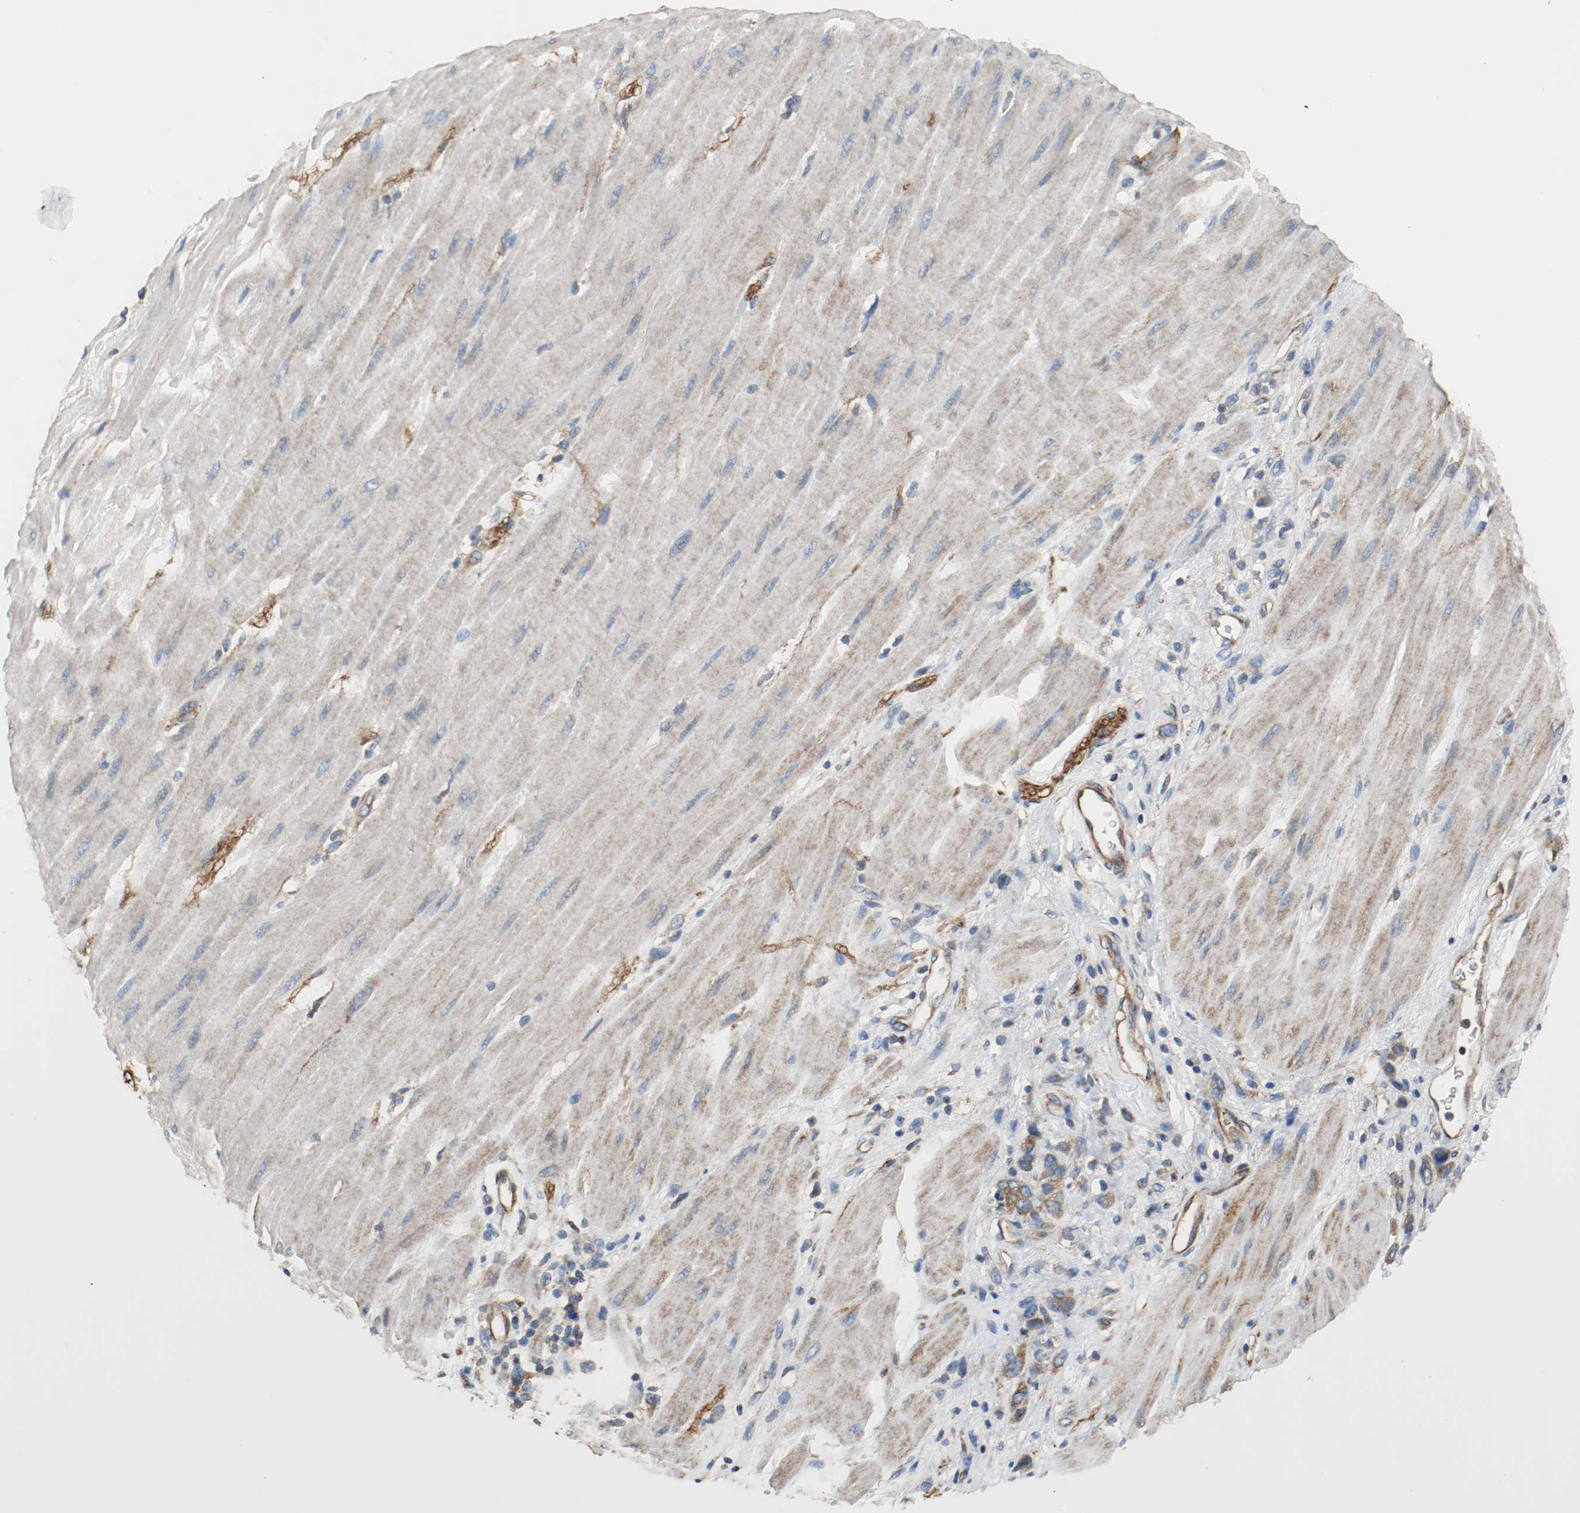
{"staining": {"intensity": "moderate", "quantity": ">75%", "location": "cytoplasmic/membranous"}, "tissue": "stomach cancer", "cell_type": "Tumor cells", "image_type": "cancer", "snomed": [{"axis": "morphology", "description": "Adenocarcinoma, NOS"}, {"axis": "topography", "description": "Stomach"}], "caption": "Adenocarcinoma (stomach) stained with DAB immunohistochemistry (IHC) demonstrates medium levels of moderate cytoplasmic/membranous positivity in approximately >75% of tumor cells.", "gene": "TUBA3D", "patient": {"sex": "male", "age": 82}}